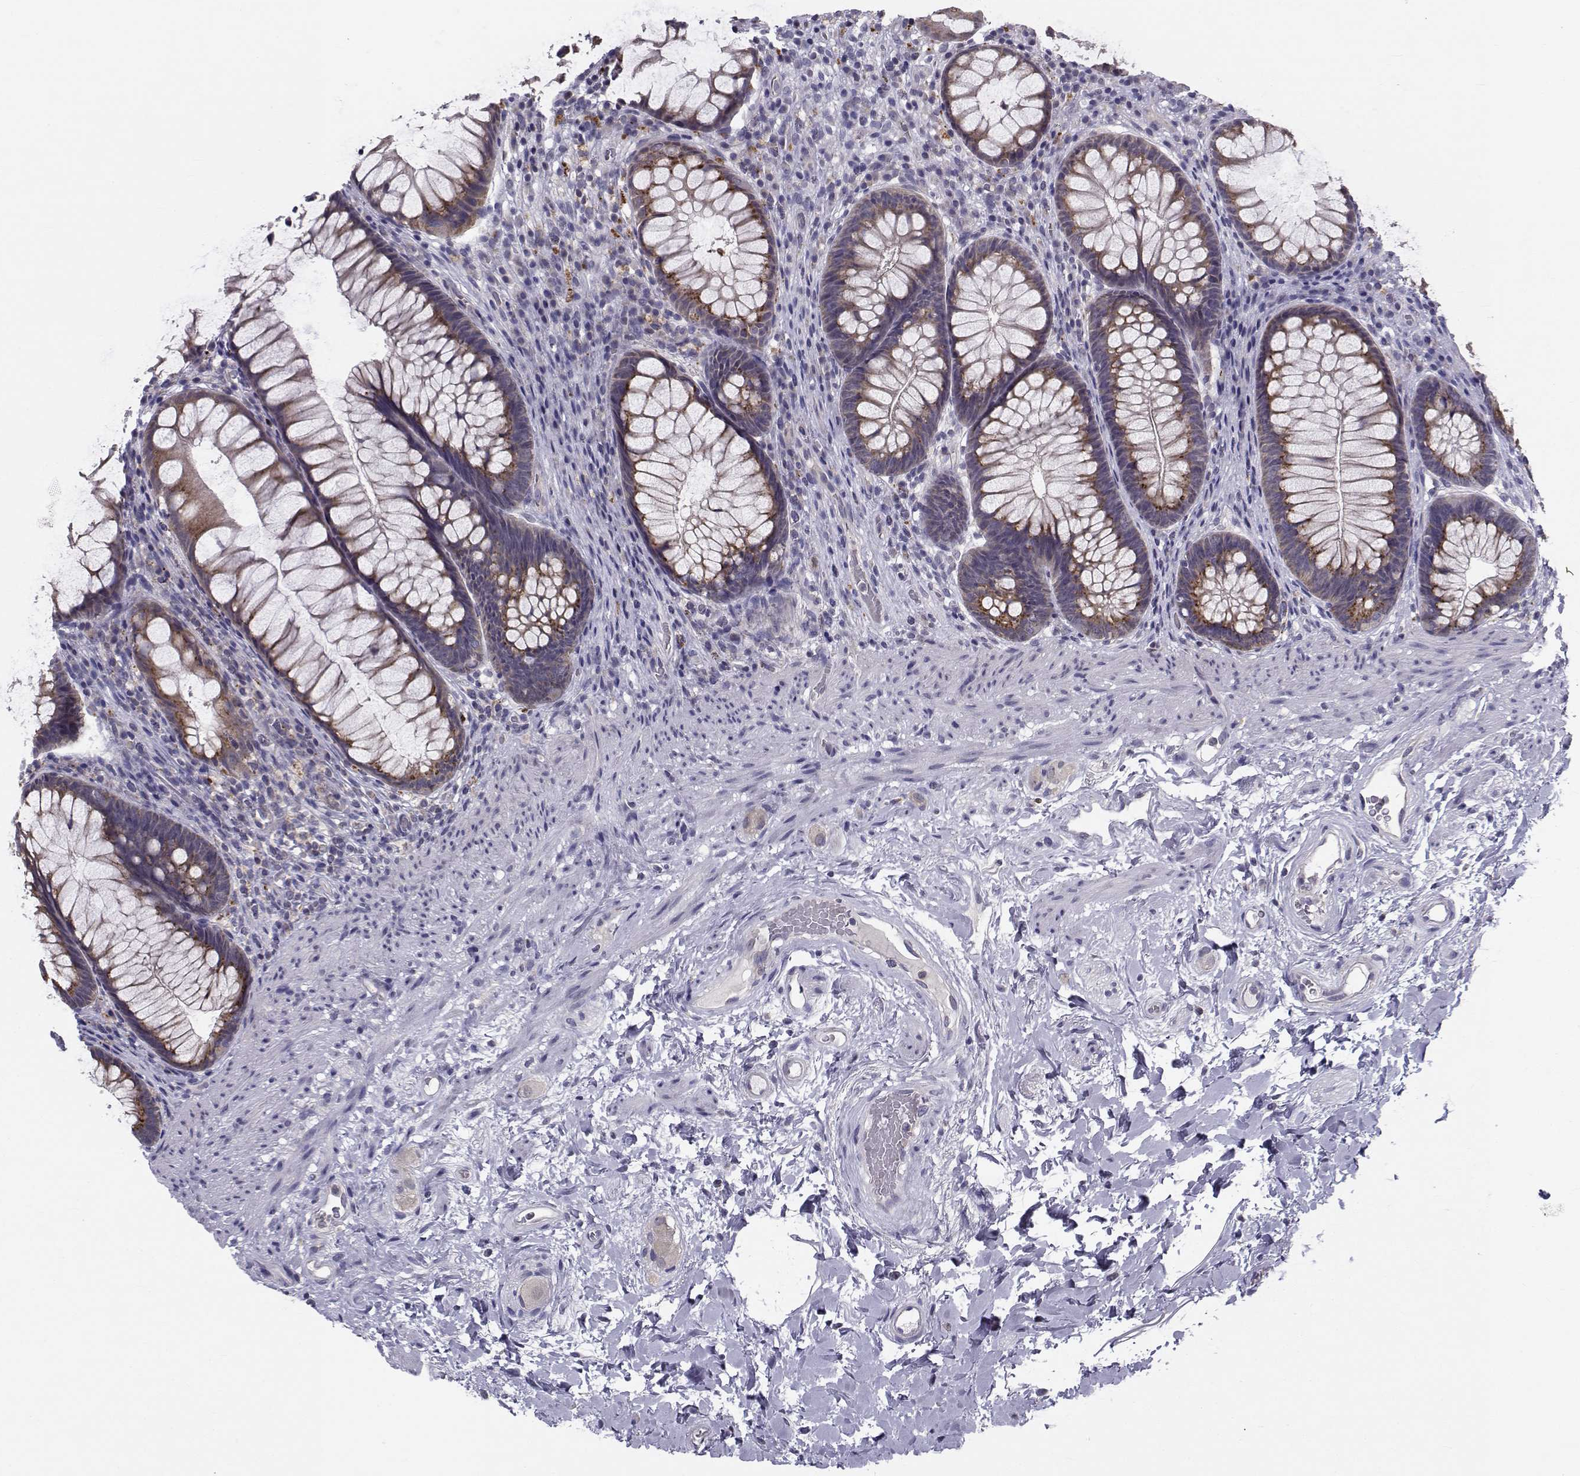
{"staining": {"intensity": "weak", "quantity": ">75%", "location": "cytoplasmic/membranous"}, "tissue": "rectum", "cell_type": "Glandular cells", "image_type": "normal", "snomed": [{"axis": "morphology", "description": "Normal tissue, NOS"}, {"axis": "topography", "description": "Smooth muscle"}, {"axis": "topography", "description": "Rectum"}], "caption": "Protein staining of normal rectum reveals weak cytoplasmic/membranous expression in approximately >75% of glandular cells. Using DAB (3,3'-diaminobenzidine) (brown) and hematoxylin (blue) stains, captured at high magnification using brightfield microscopy.", "gene": "ANGPT1", "patient": {"sex": "male", "age": 53}}